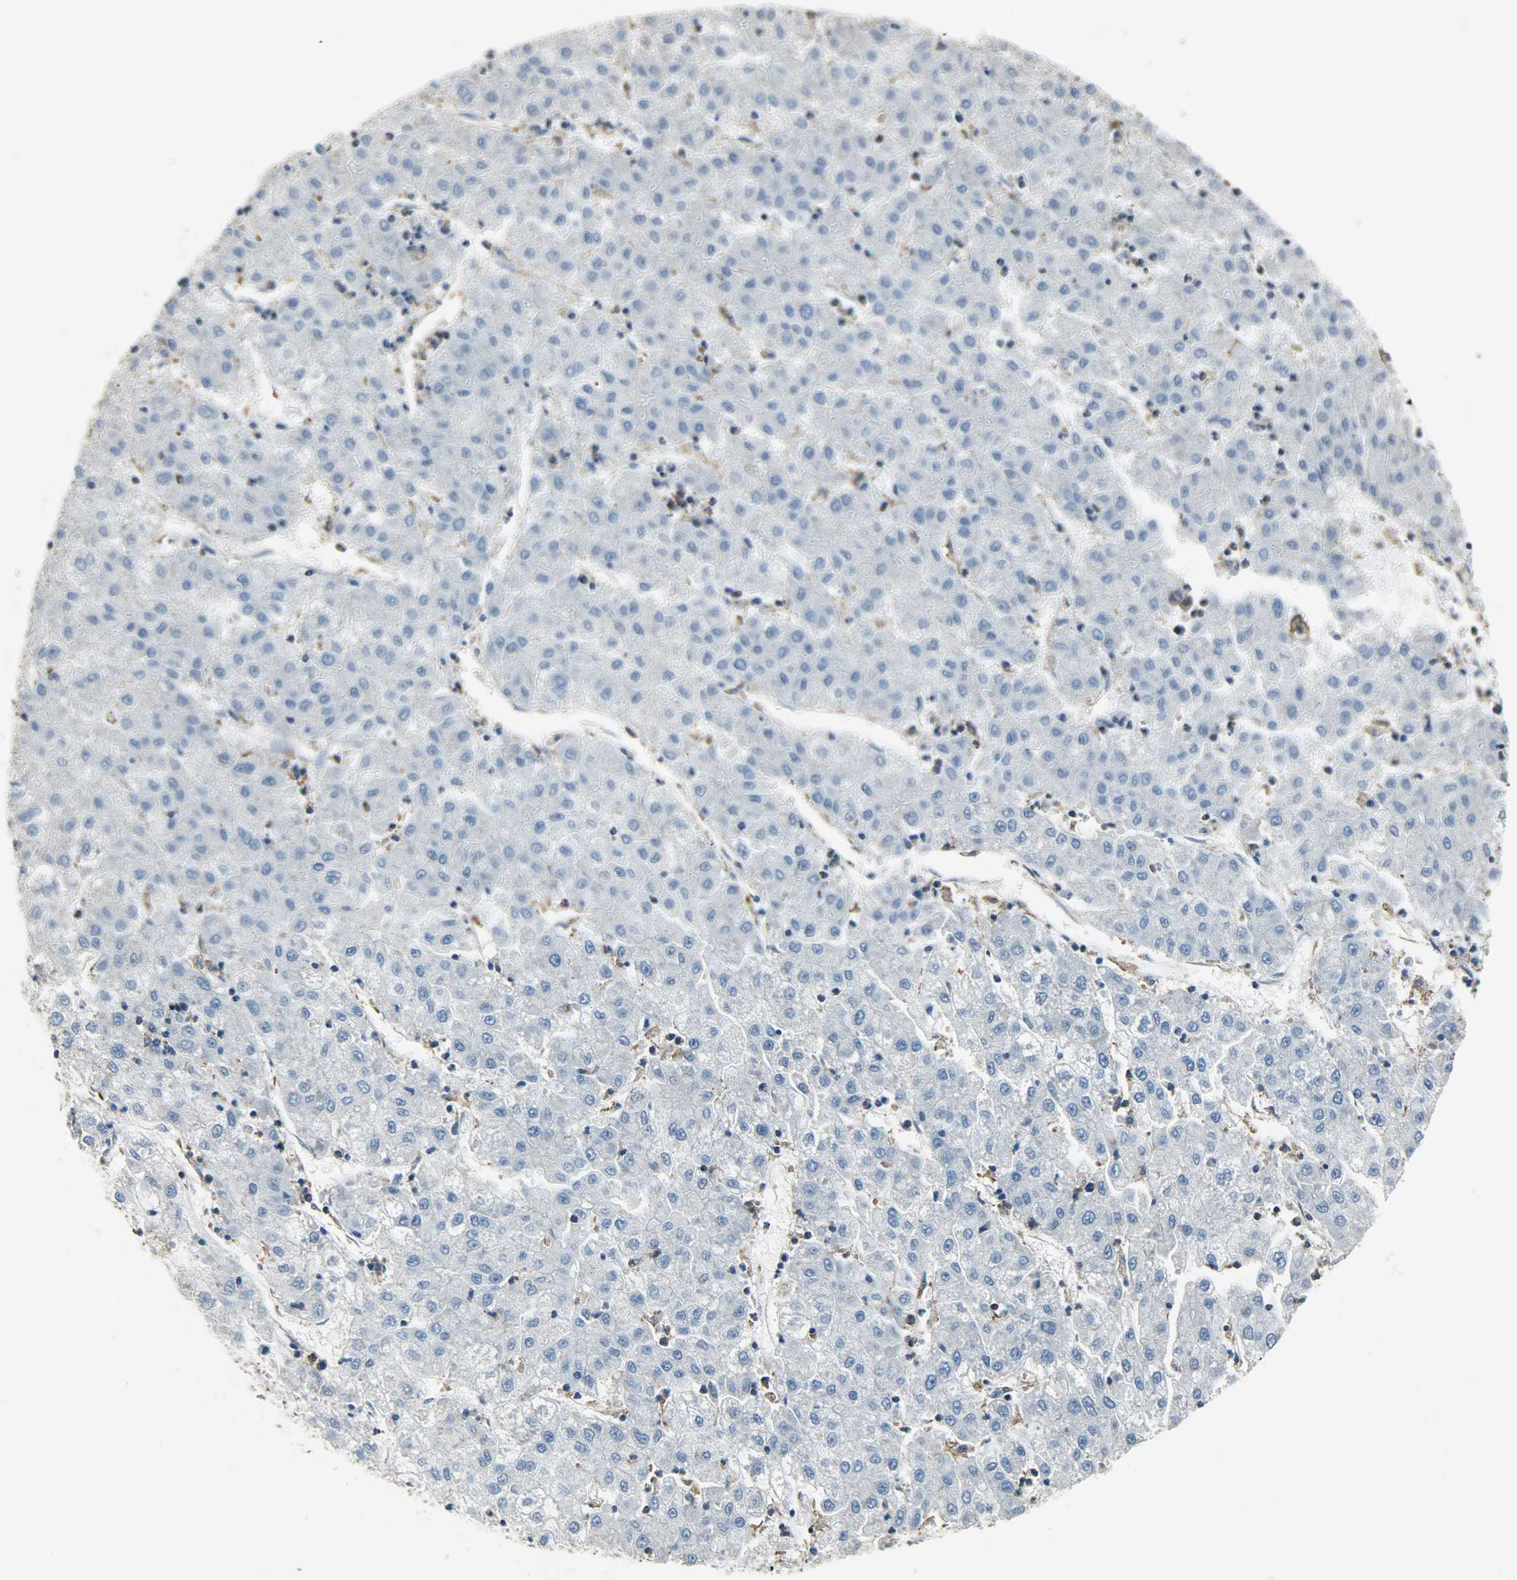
{"staining": {"intensity": "weak", "quantity": ">75%", "location": "cytoplasmic/membranous"}, "tissue": "liver cancer", "cell_type": "Tumor cells", "image_type": "cancer", "snomed": [{"axis": "morphology", "description": "Carcinoma, Hepatocellular, NOS"}, {"axis": "topography", "description": "Liver"}], "caption": "Protein analysis of liver hepatocellular carcinoma tissue demonstrates weak cytoplasmic/membranous expression in approximately >75% of tumor cells.", "gene": "DNAJA4", "patient": {"sex": "male", "age": 72}}